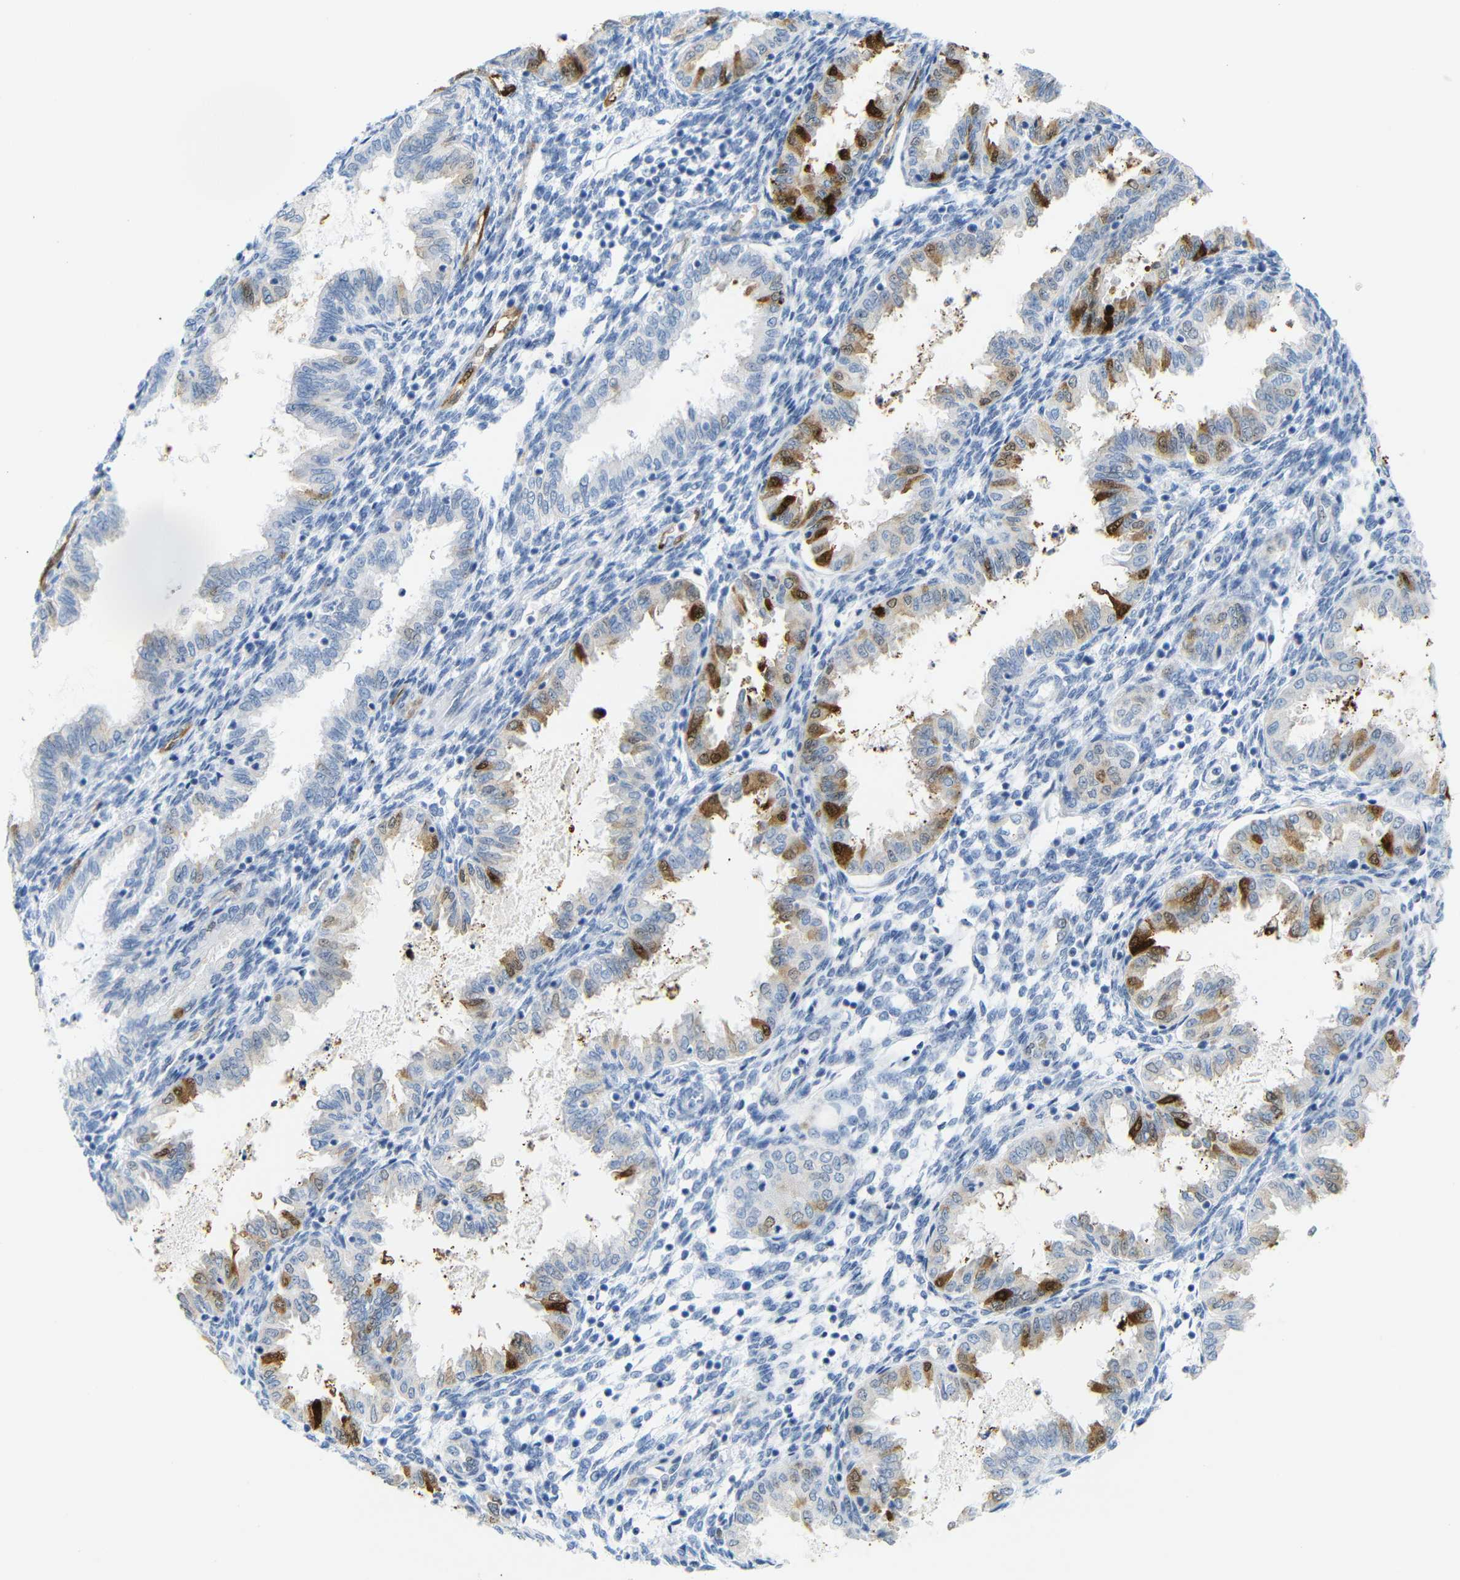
{"staining": {"intensity": "negative", "quantity": "none", "location": "none"}, "tissue": "endometrium", "cell_type": "Cells in endometrial stroma", "image_type": "normal", "snomed": [{"axis": "morphology", "description": "Normal tissue, NOS"}, {"axis": "topography", "description": "Endometrium"}], "caption": "High power microscopy image of an IHC histopathology image of normal endometrium, revealing no significant staining in cells in endometrial stroma.", "gene": "MT1A", "patient": {"sex": "female", "age": 33}}